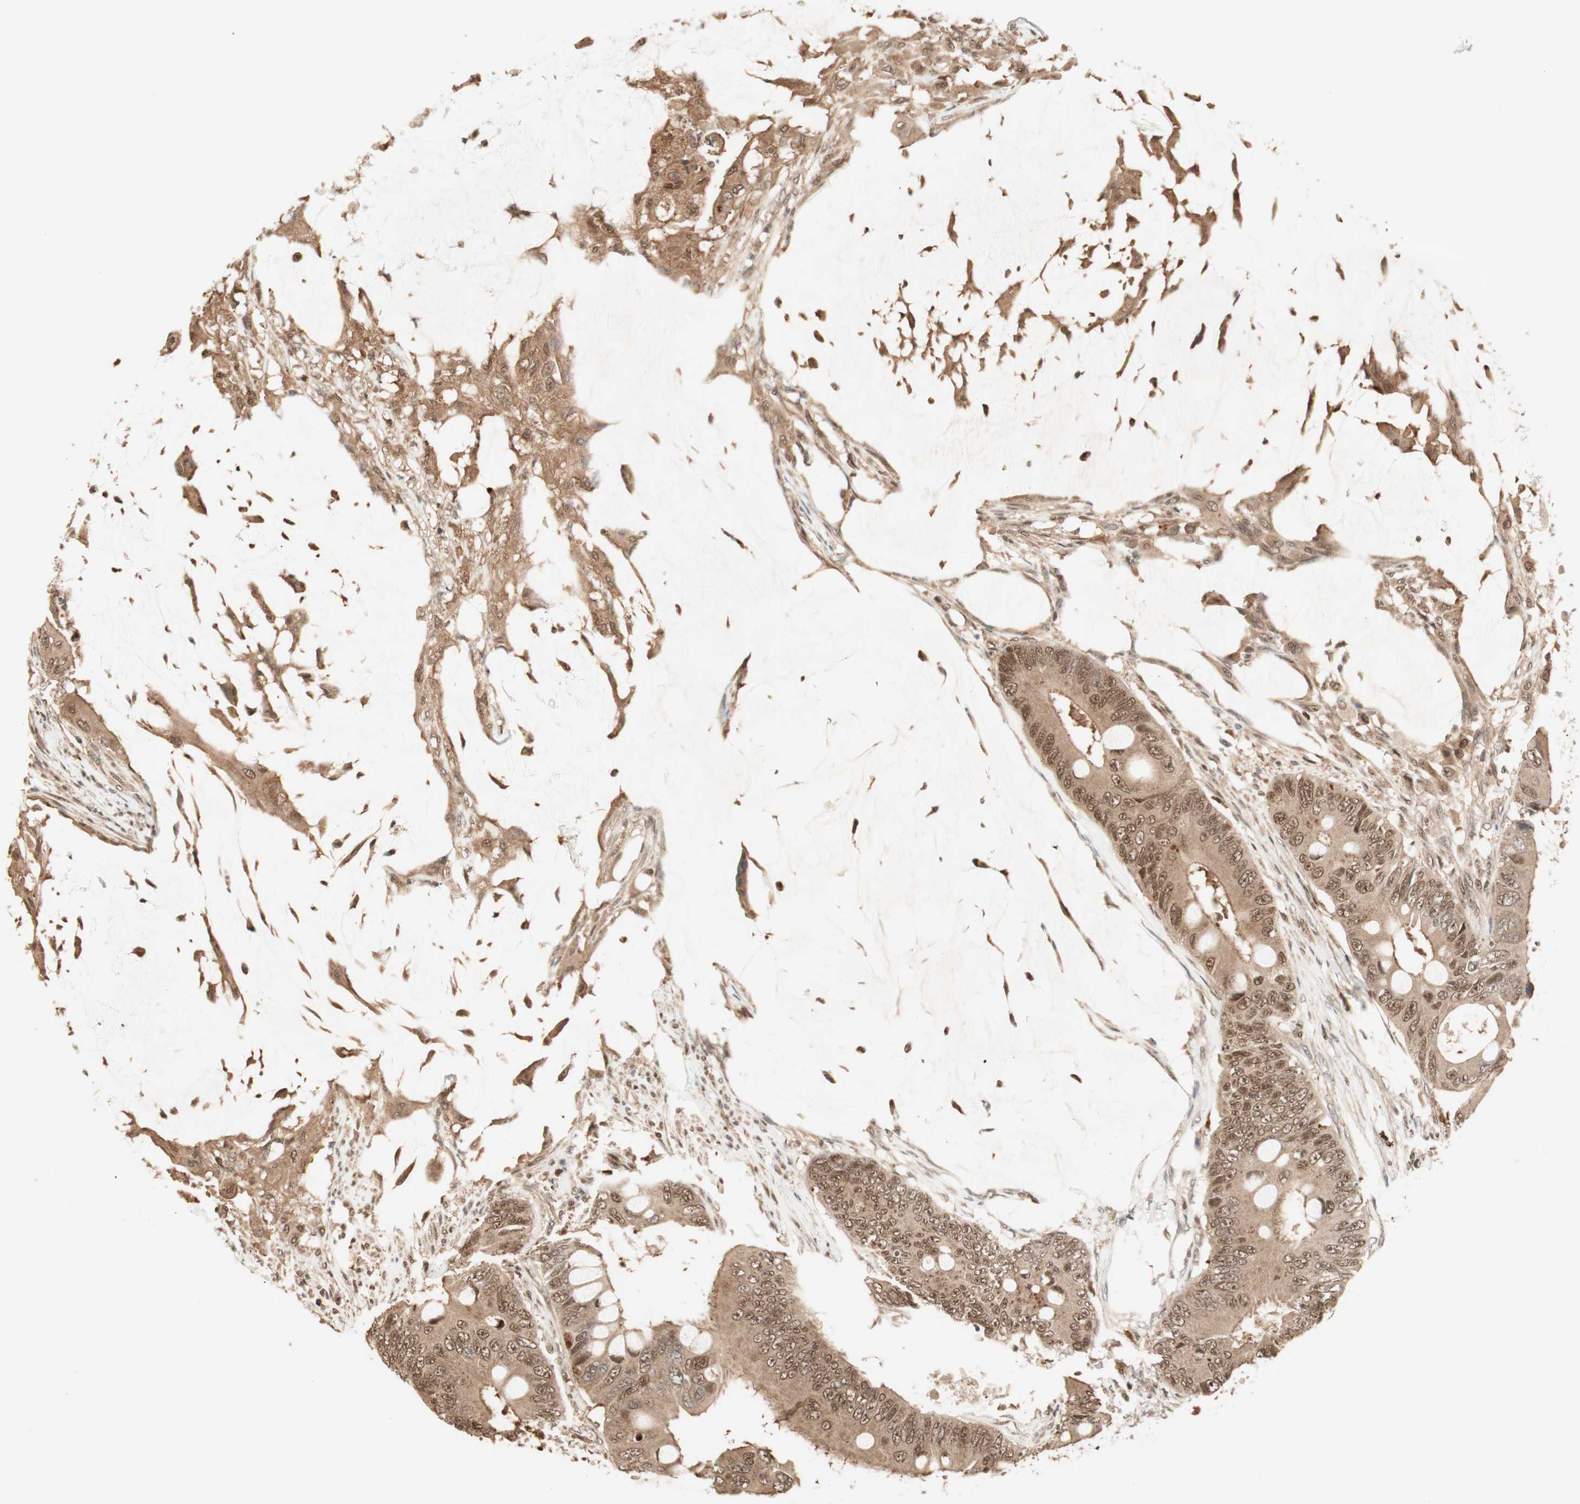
{"staining": {"intensity": "moderate", "quantity": ">75%", "location": "cytoplasmic/membranous,nuclear"}, "tissue": "colorectal cancer", "cell_type": "Tumor cells", "image_type": "cancer", "snomed": [{"axis": "morphology", "description": "Adenocarcinoma, NOS"}, {"axis": "topography", "description": "Rectum"}], "caption": "Adenocarcinoma (colorectal) tissue reveals moderate cytoplasmic/membranous and nuclear positivity in about >75% of tumor cells", "gene": "ZNF443", "patient": {"sex": "female", "age": 77}}